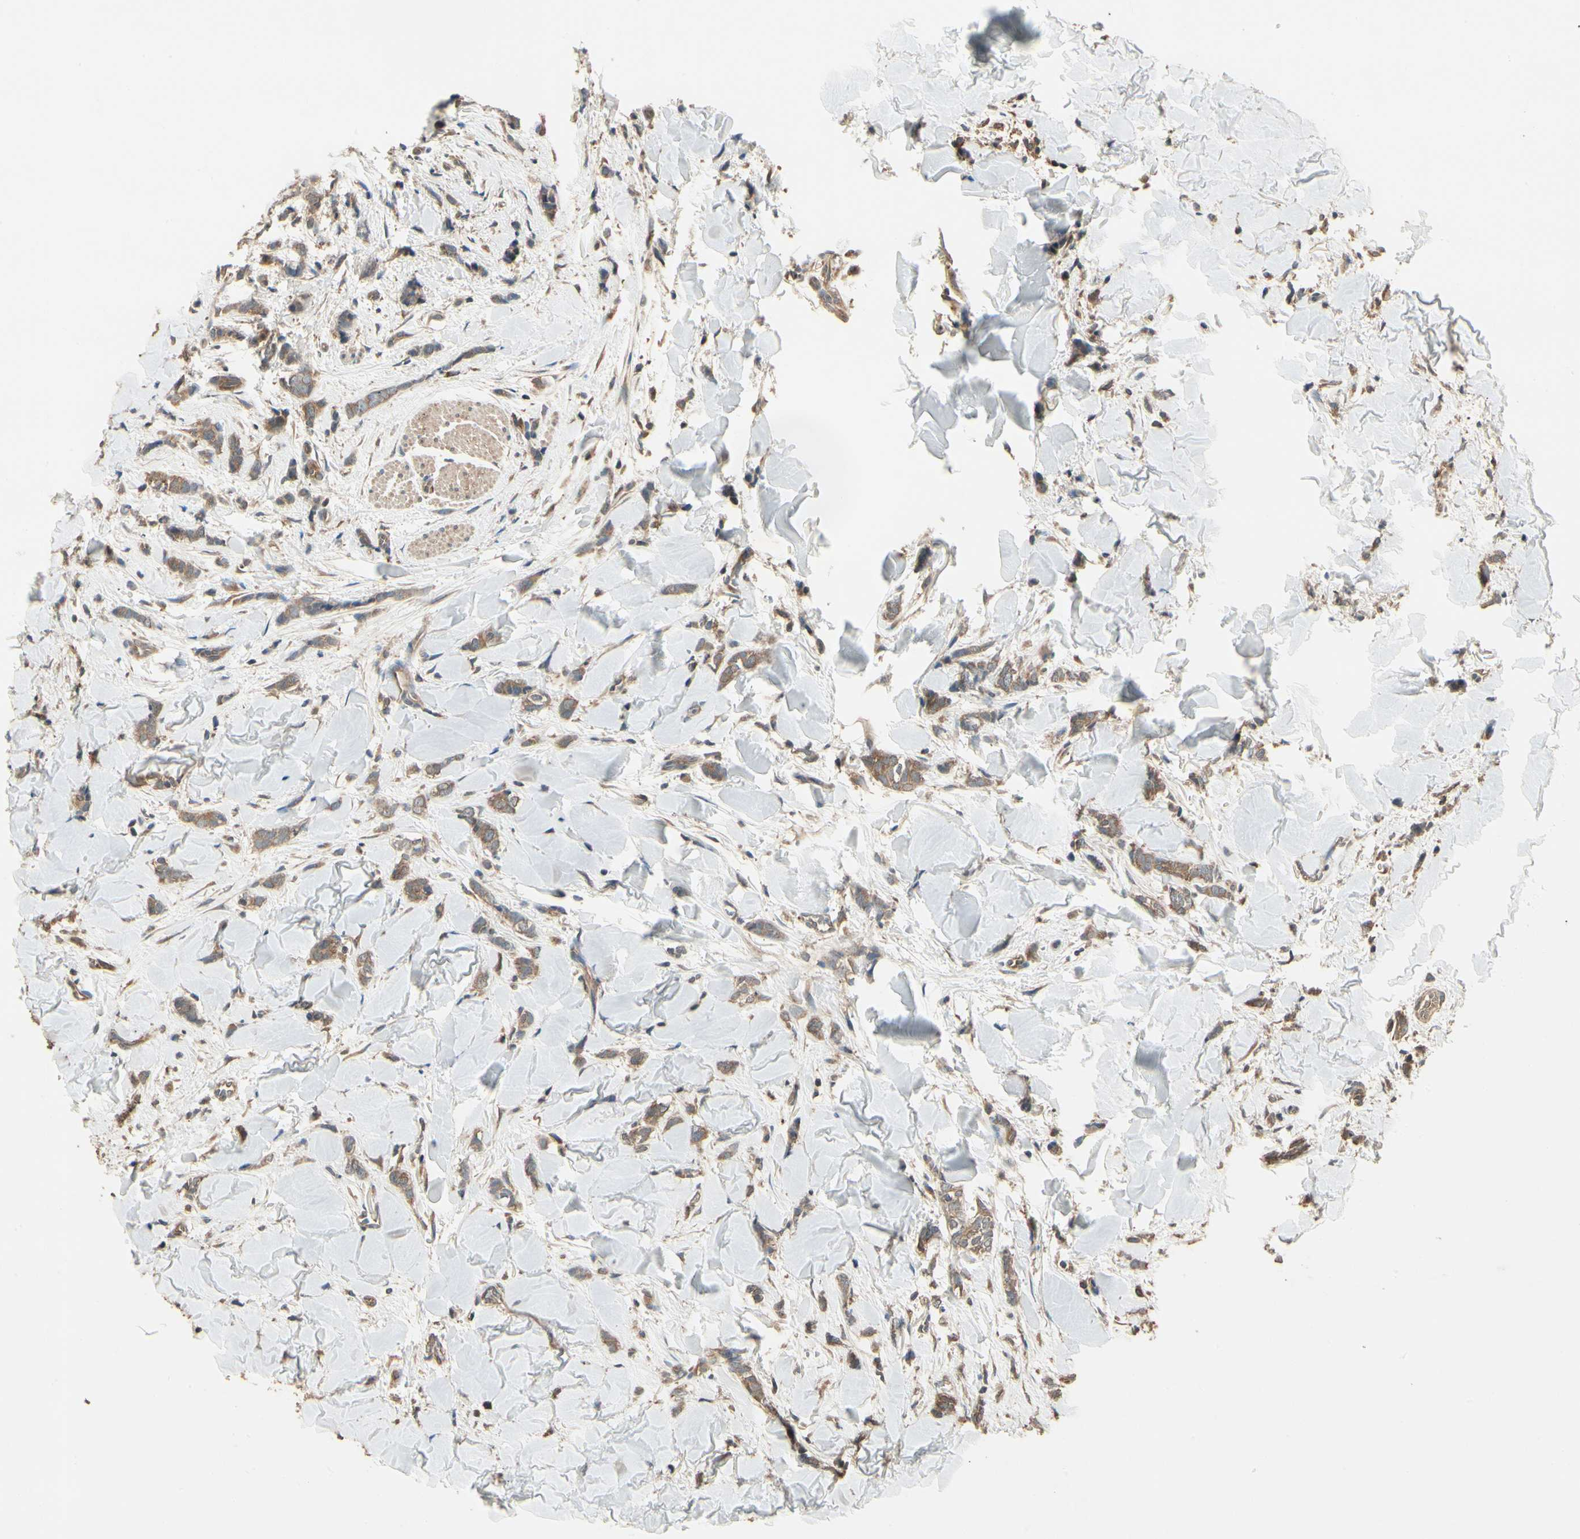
{"staining": {"intensity": "moderate", "quantity": ">75%", "location": "cytoplasmic/membranous"}, "tissue": "breast cancer", "cell_type": "Tumor cells", "image_type": "cancer", "snomed": [{"axis": "morphology", "description": "Lobular carcinoma"}, {"axis": "topography", "description": "Skin"}, {"axis": "topography", "description": "Breast"}], "caption": "Immunohistochemistry of breast cancer demonstrates medium levels of moderate cytoplasmic/membranous expression in about >75% of tumor cells.", "gene": "CCT7", "patient": {"sex": "female", "age": 46}}